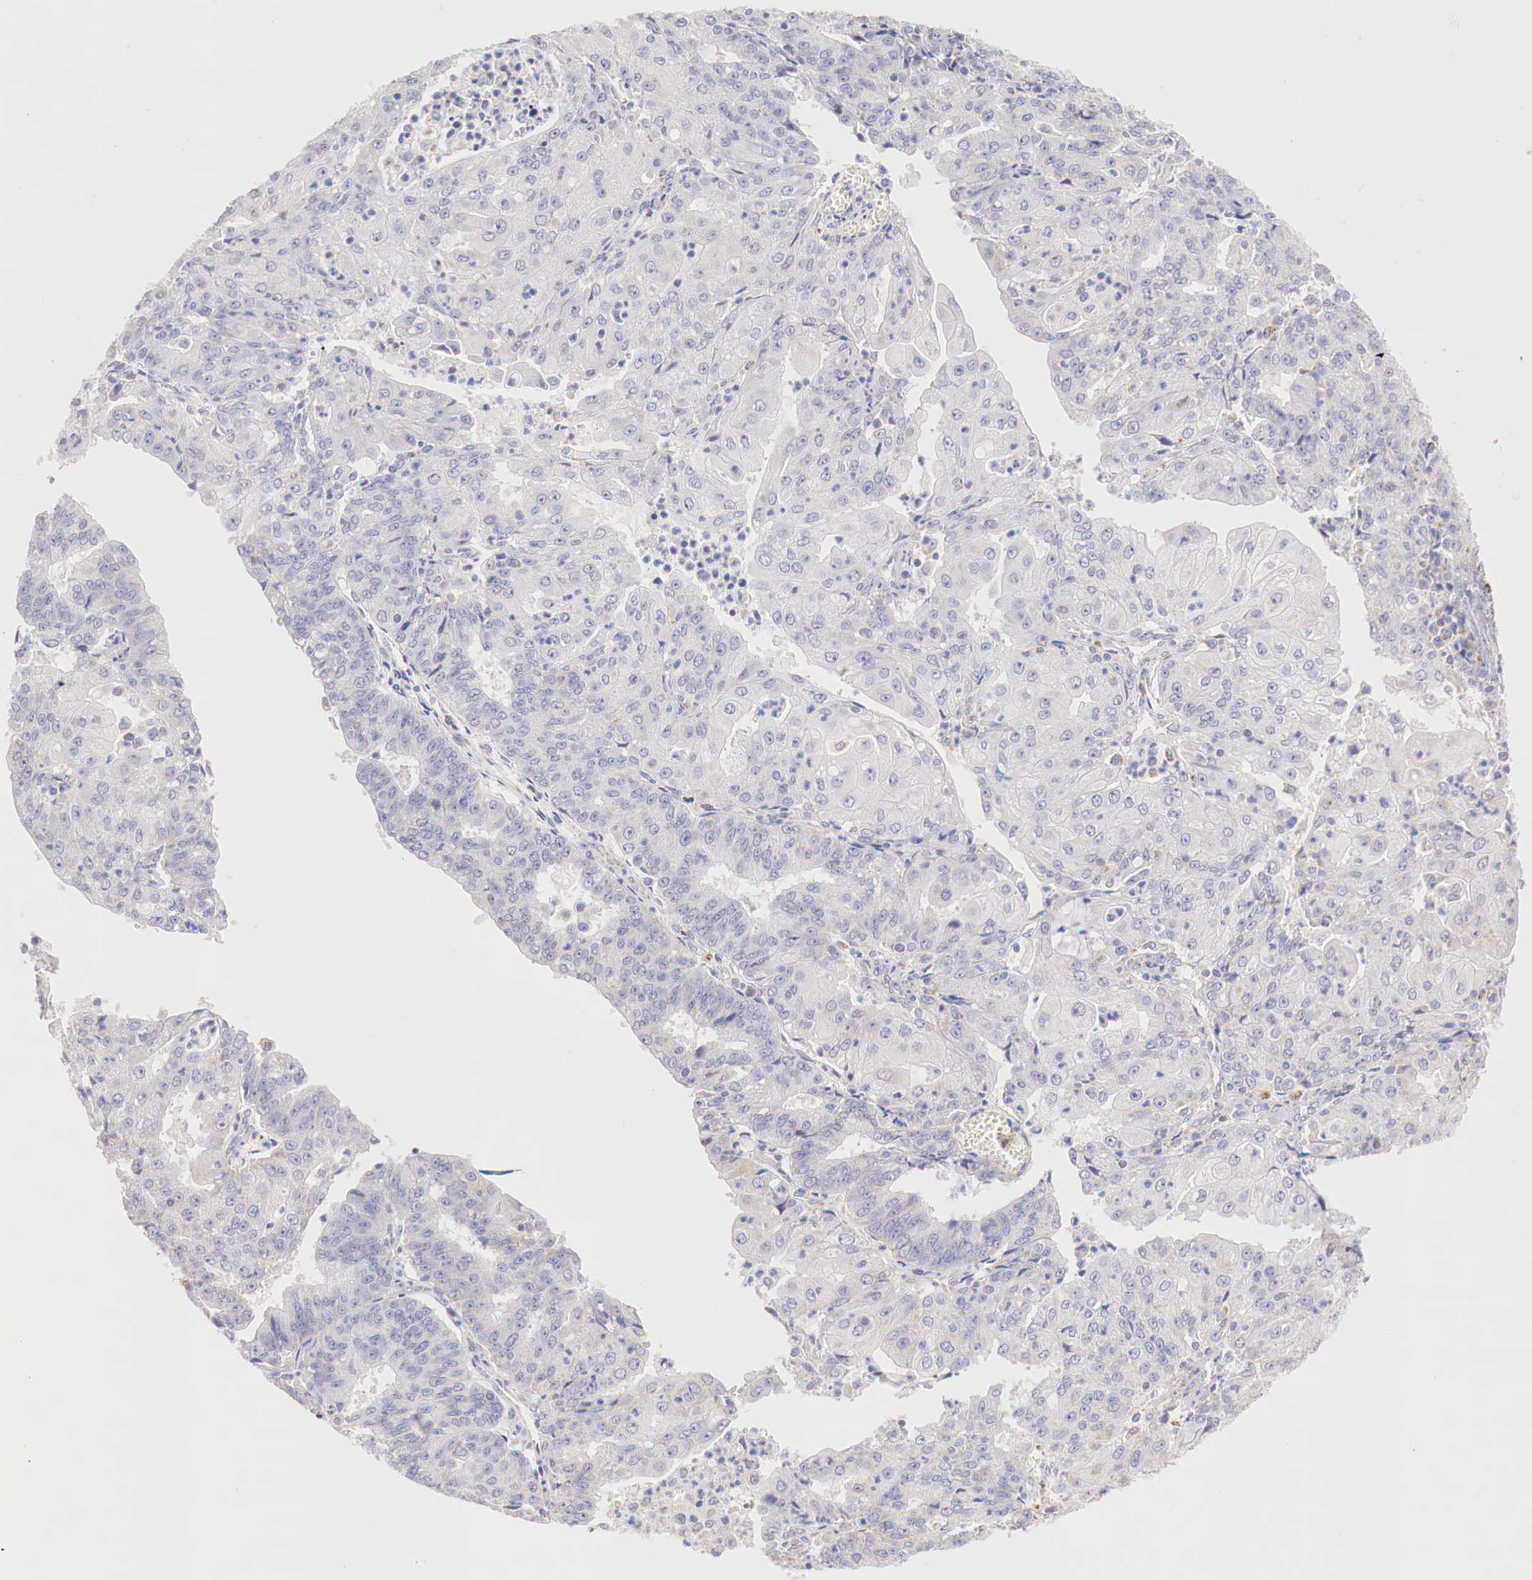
{"staining": {"intensity": "negative", "quantity": "none", "location": "none"}, "tissue": "endometrial cancer", "cell_type": "Tumor cells", "image_type": "cancer", "snomed": [{"axis": "morphology", "description": "Adenocarcinoma, NOS"}, {"axis": "topography", "description": "Endometrium"}], "caption": "High power microscopy photomicrograph of an immunohistochemistry micrograph of endometrial adenocarcinoma, revealing no significant positivity in tumor cells.", "gene": "IDH3G", "patient": {"sex": "female", "age": 56}}